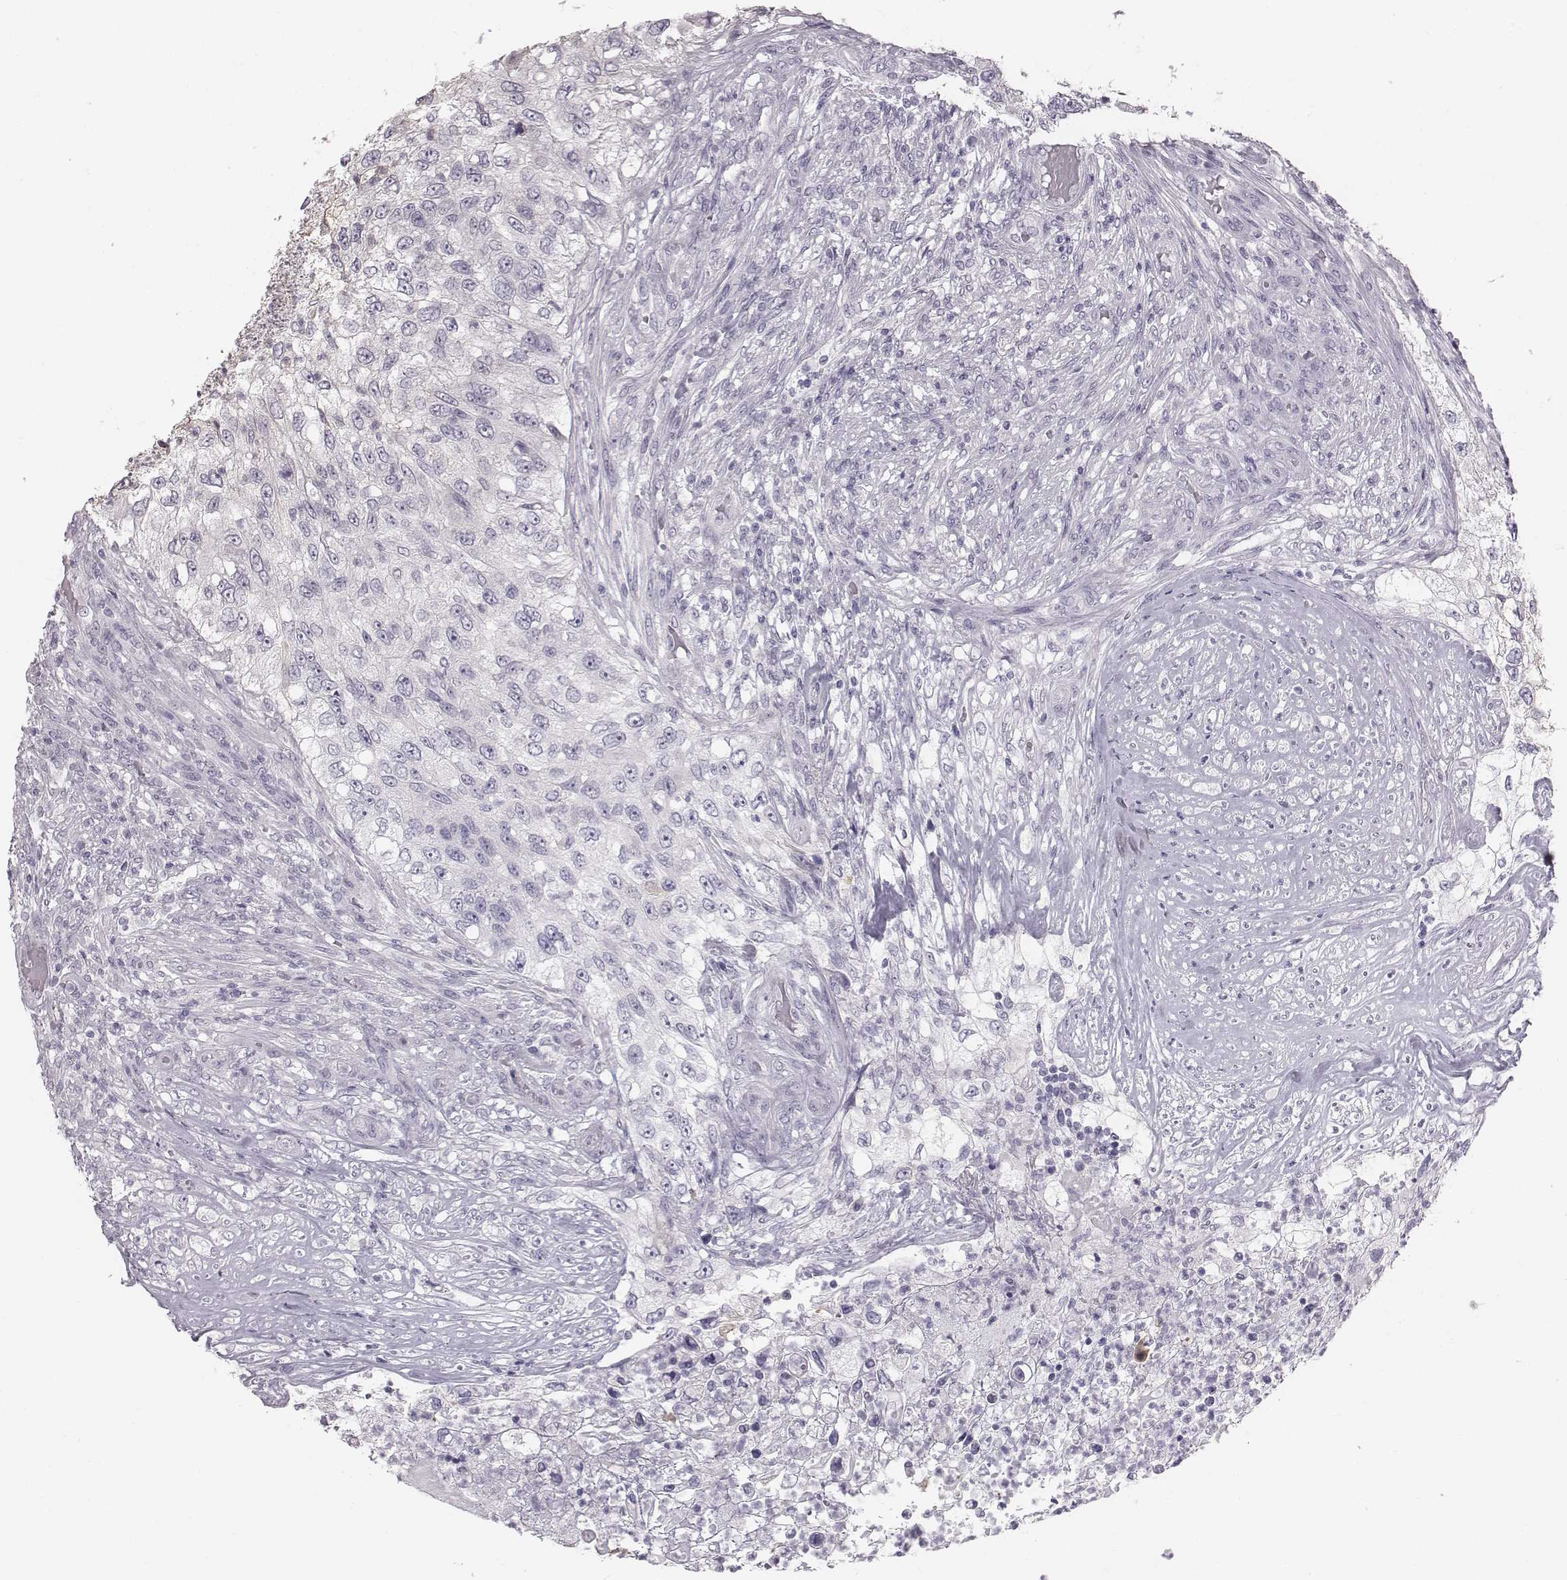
{"staining": {"intensity": "negative", "quantity": "none", "location": "none"}, "tissue": "urothelial cancer", "cell_type": "Tumor cells", "image_type": "cancer", "snomed": [{"axis": "morphology", "description": "Urothelial carcinoma, High grade"}, {"axis": "topography", "description": "Urinary bladder"}], "caption": "An immunohistochemistry (IHC) photomicrograph of urothelial cancer is shown. There is no staining in tumor cells of urothelial cancer.", "gene": "C6orf58", "patient": {"sex": "female", "age": 60}}